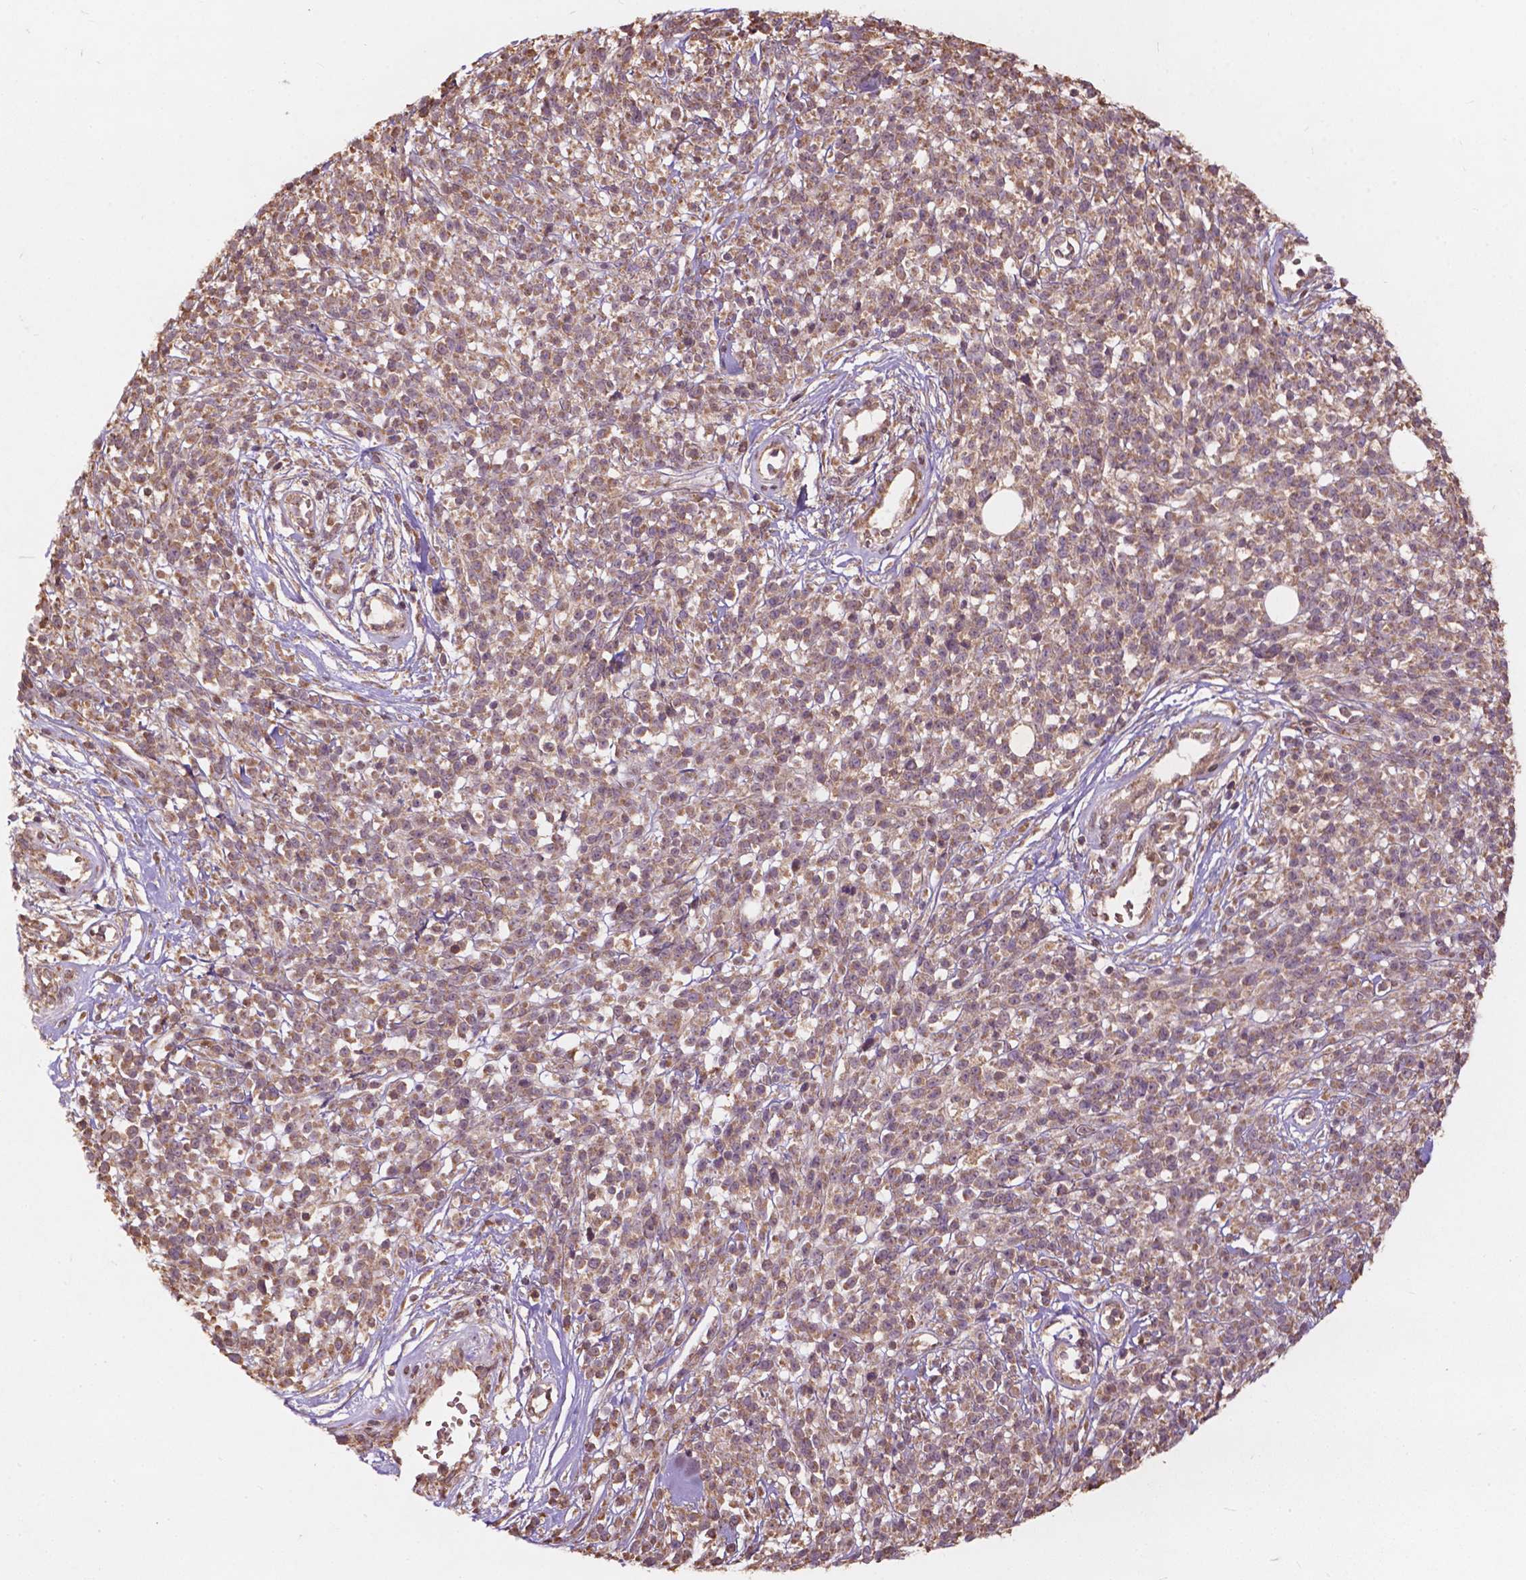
{"staining": {"intensity": "moderate", "quantity": ">75%", "location": "cytoplasmic/membranous"}, "tissue": "melanoma", "cell_type": "Tumor cells", "image_type": "cancer", "snomed": [{"axis": "morphology", "description": "Malignant melanoma, NOS"}, {"axis": "topography", "description": "Skin"}, {"axis": "topography", "description": "Skin of trunk"}], "caption": "The micrograph reveals a brown stain indicating the presence of a protein in the cytoplasmic/membranous of tumor cells in melanoma. (brown staining indicates protein expression, while blue staining denotes nuclei).", "gene": "CDC42BPA", "patient": {"sex": "male", "age": 74}}